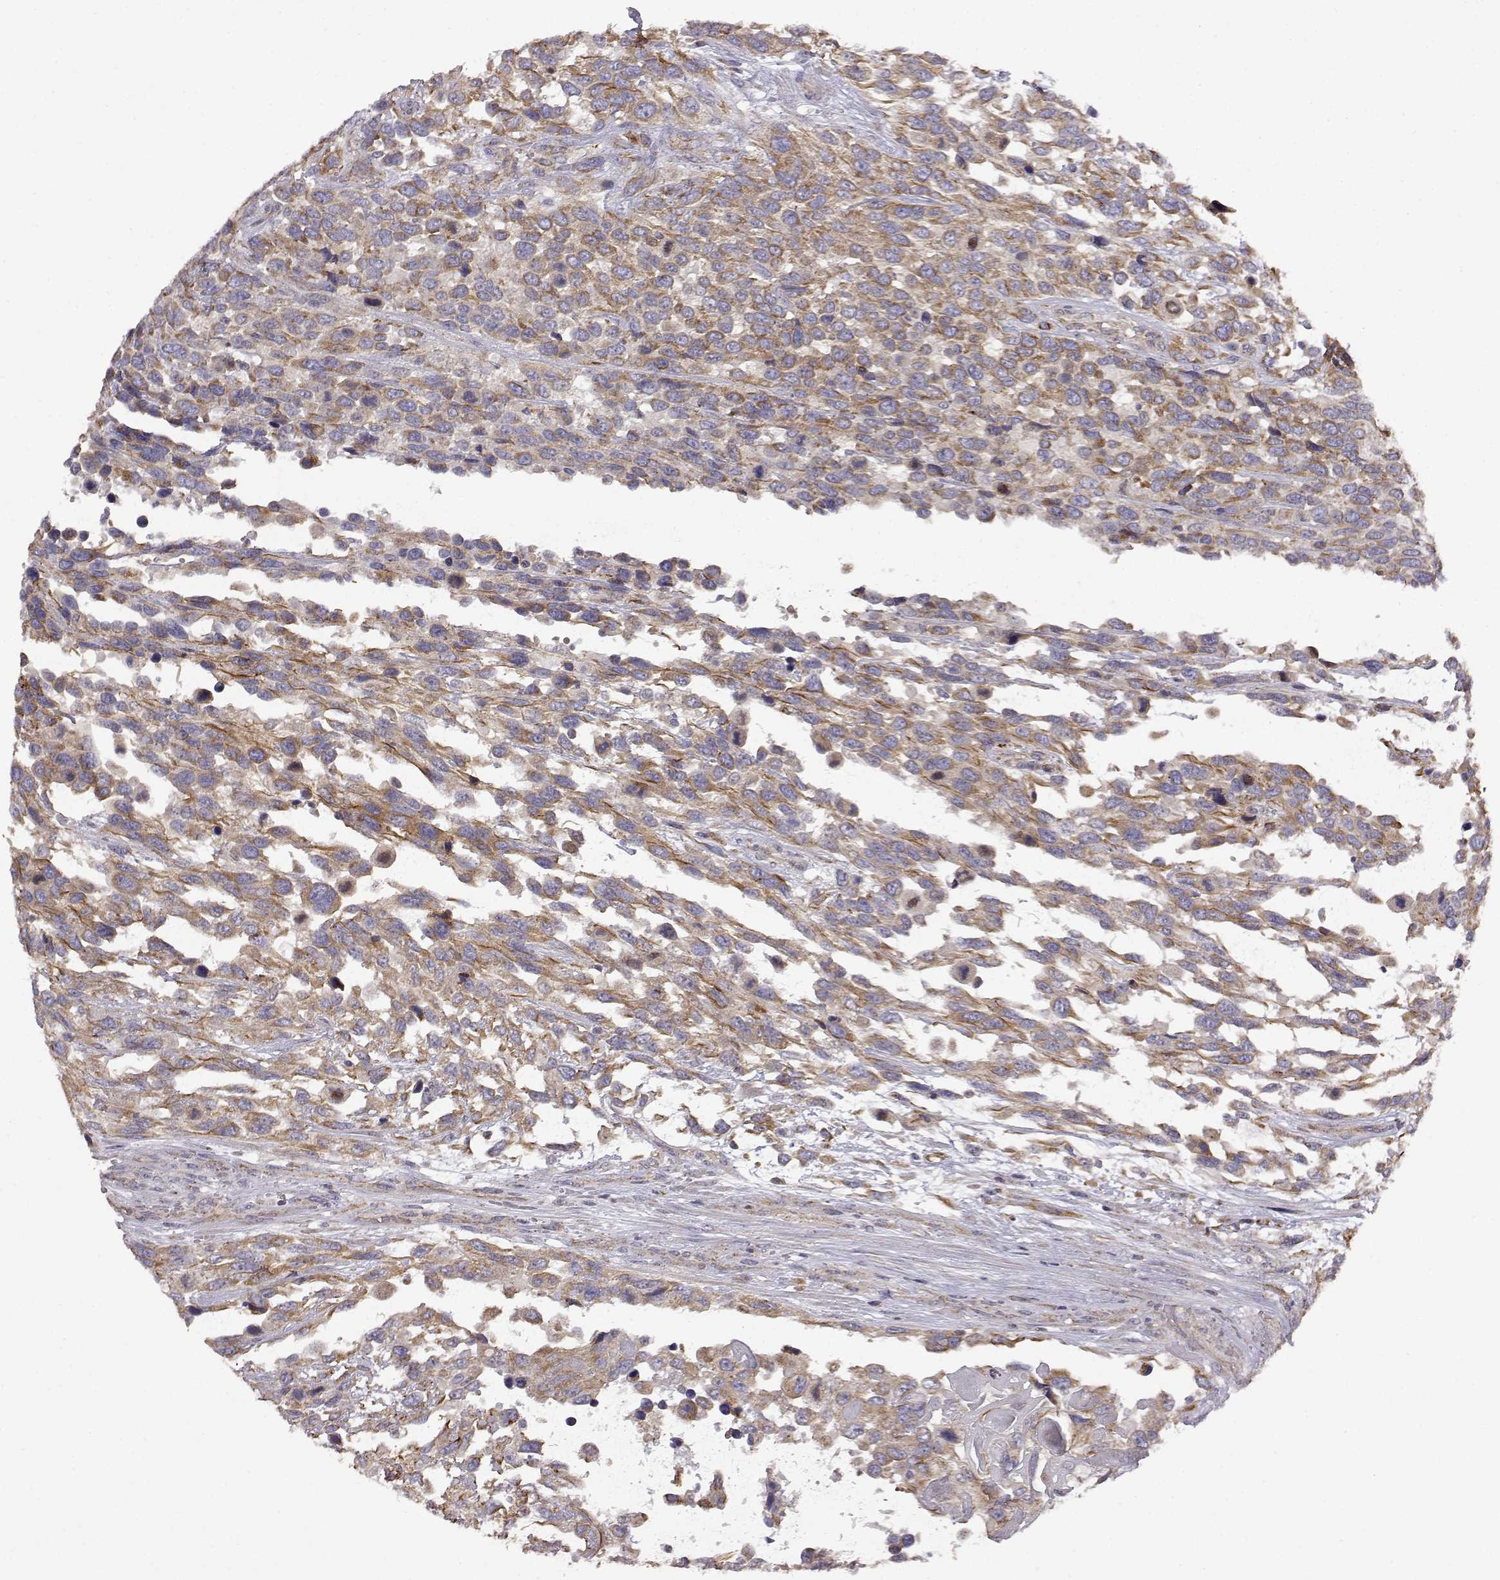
{"staining": {"intensity": "moderate", "quantity": "25%-75%", "location": "cytoplasmic/membranous"}, "tissue": "urothelial cancer", "cell_type": "Tumor cells", "image_type": "cancer", "snomed": [{"axis": "morphology", "description": "Urothelial carcinoma, High grade"}, {"axis": "topography", "description": "Urinary bladder"}], "caption": "IHC micrograph of human urothelial cancer stained for a protein (brown), which exhibits medium levels of moderate cytoplasmic/membranous expression in about 25%-75% of tumor cells.", "gene": "DDC", "patient": {"sex": "female", "age": 70}}